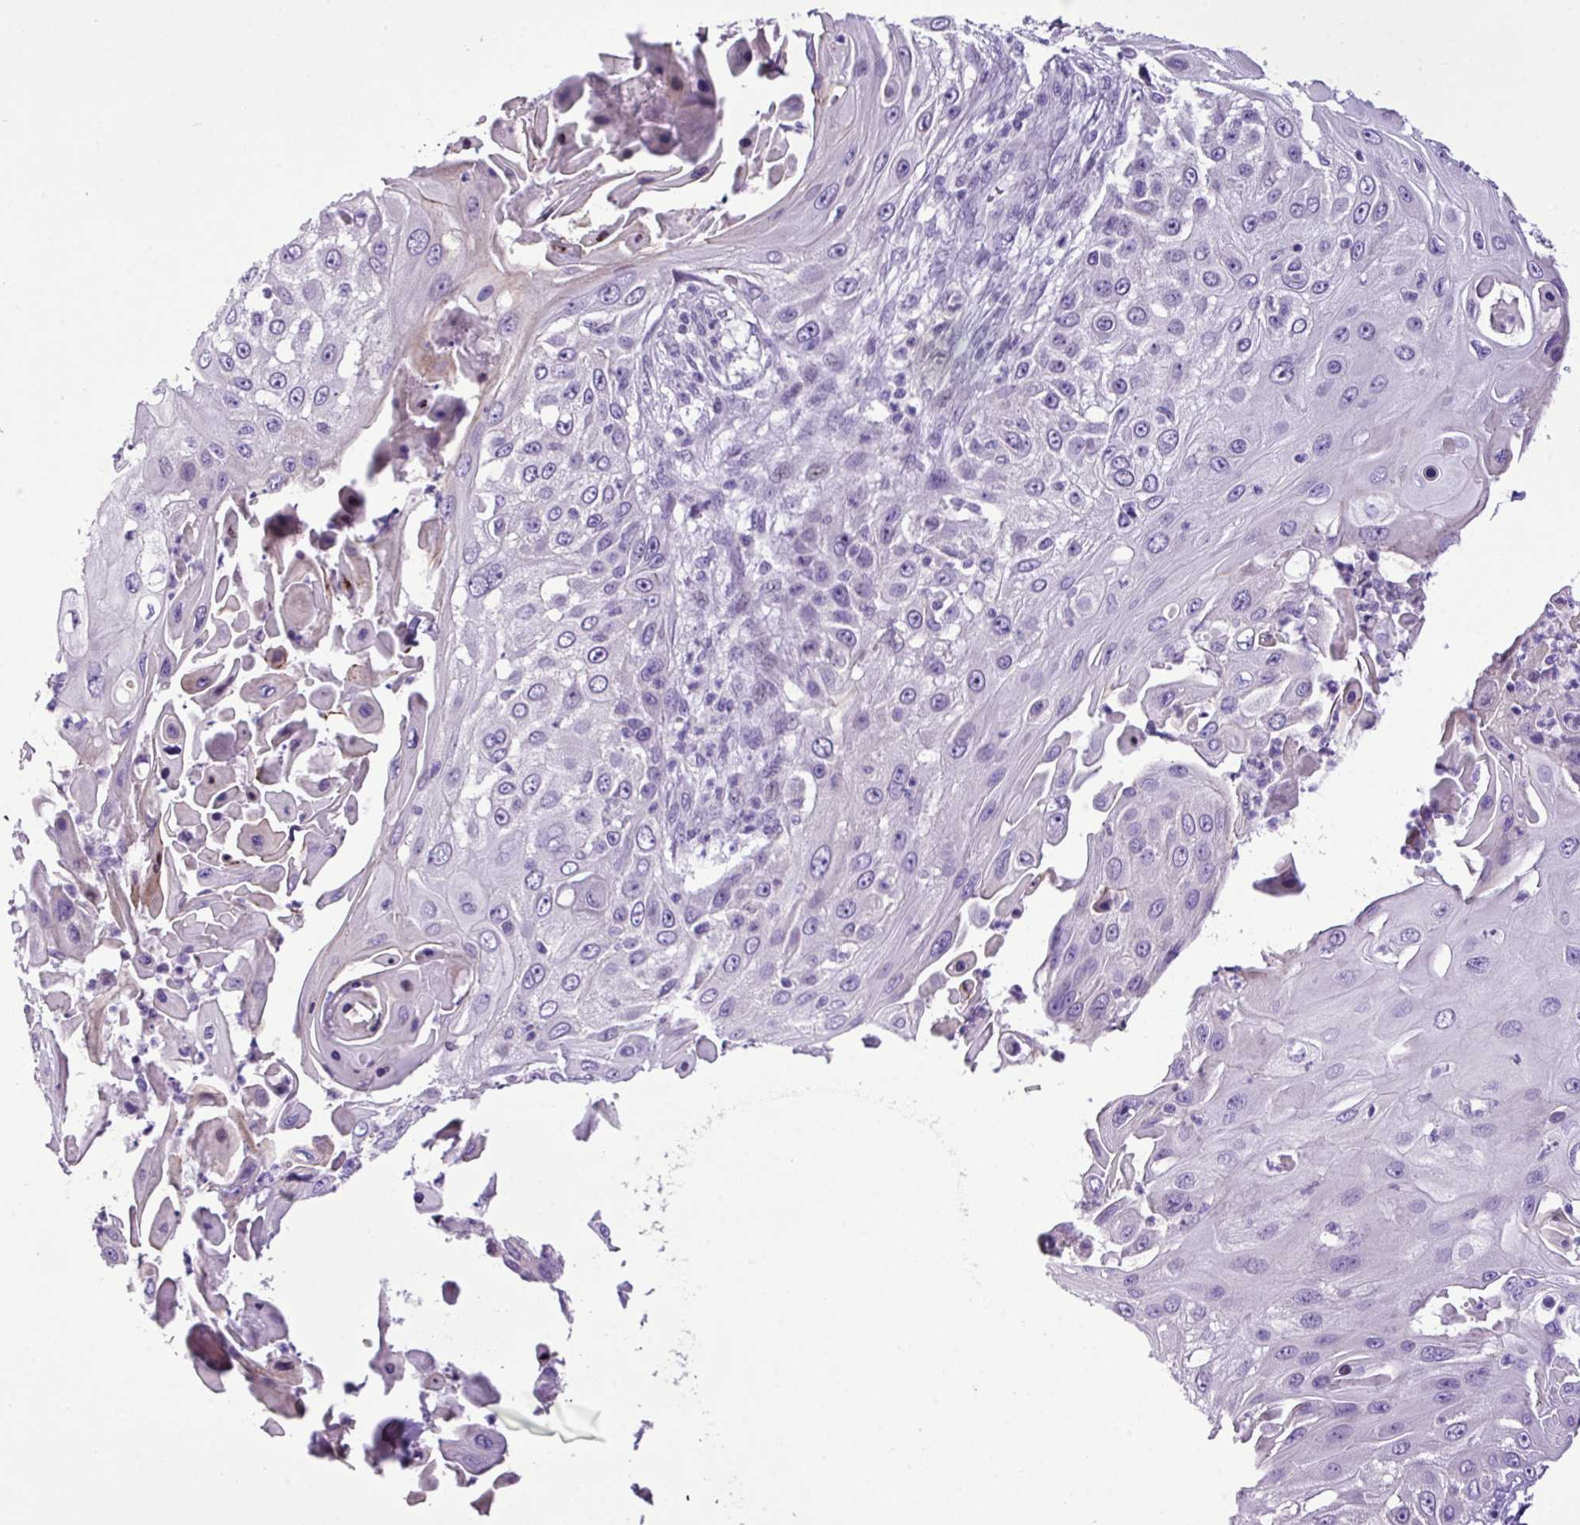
{"staining": {"intensity": "negative", "quantity": "none", "location": "none"}, "tissue": "skin cancer", "cell_type": "Tumor cells", "image_type": "cancer", "snomed": [{"axis": "morphology", "description": "Squamous cell carcinoma, NOS"}, {"axis": "topography", "description": "Skin"}], "caption": "Skin squamous cell carcinoma was stained to show a protein in brown. There is no significant staining in tumor cells.", "gene": "YLPM1", "patient": {"sex": "female", "age": 44}}